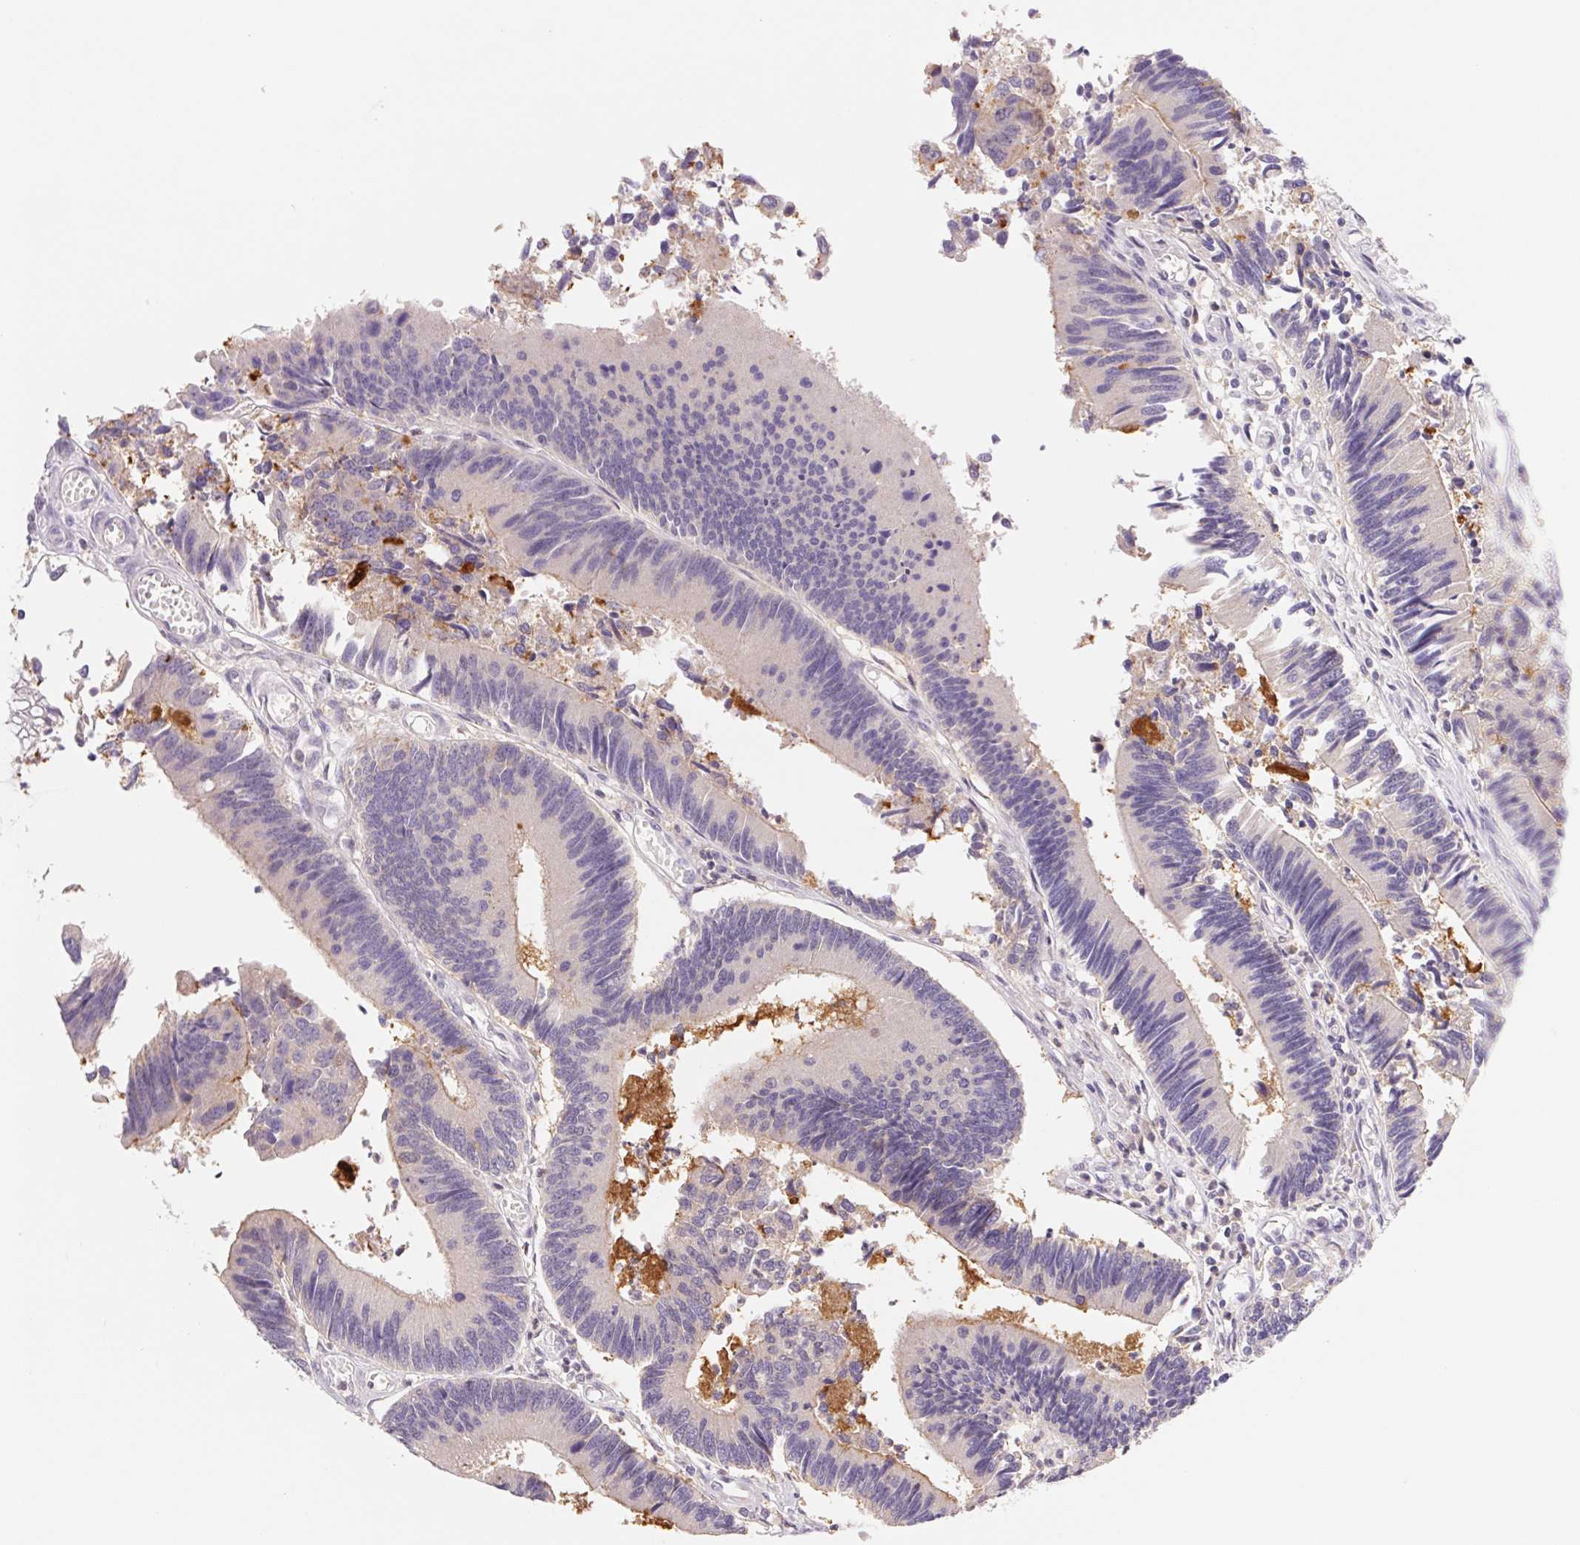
{"staining": {"intensity": "negative", "quantity": "none", "location": "none"}, "tissue": "colorectal cancer", "cell_type": "Tumor cells", "image_type": "cancer", "snomed": [{"axis": "morphology", "description": "Adenocarcinoma, NOS"}, {"axis": "topography", "description": "Colon"}], "caption": "Immunohistochemistry (IHC) image of neoplastic tissue: colorectal adenocarcinoma stained with DAB reveals no significant protein positivity in tumor cells.", "gene": "L3MBTL4", "patient": {"sex": "female", "age": 67}}